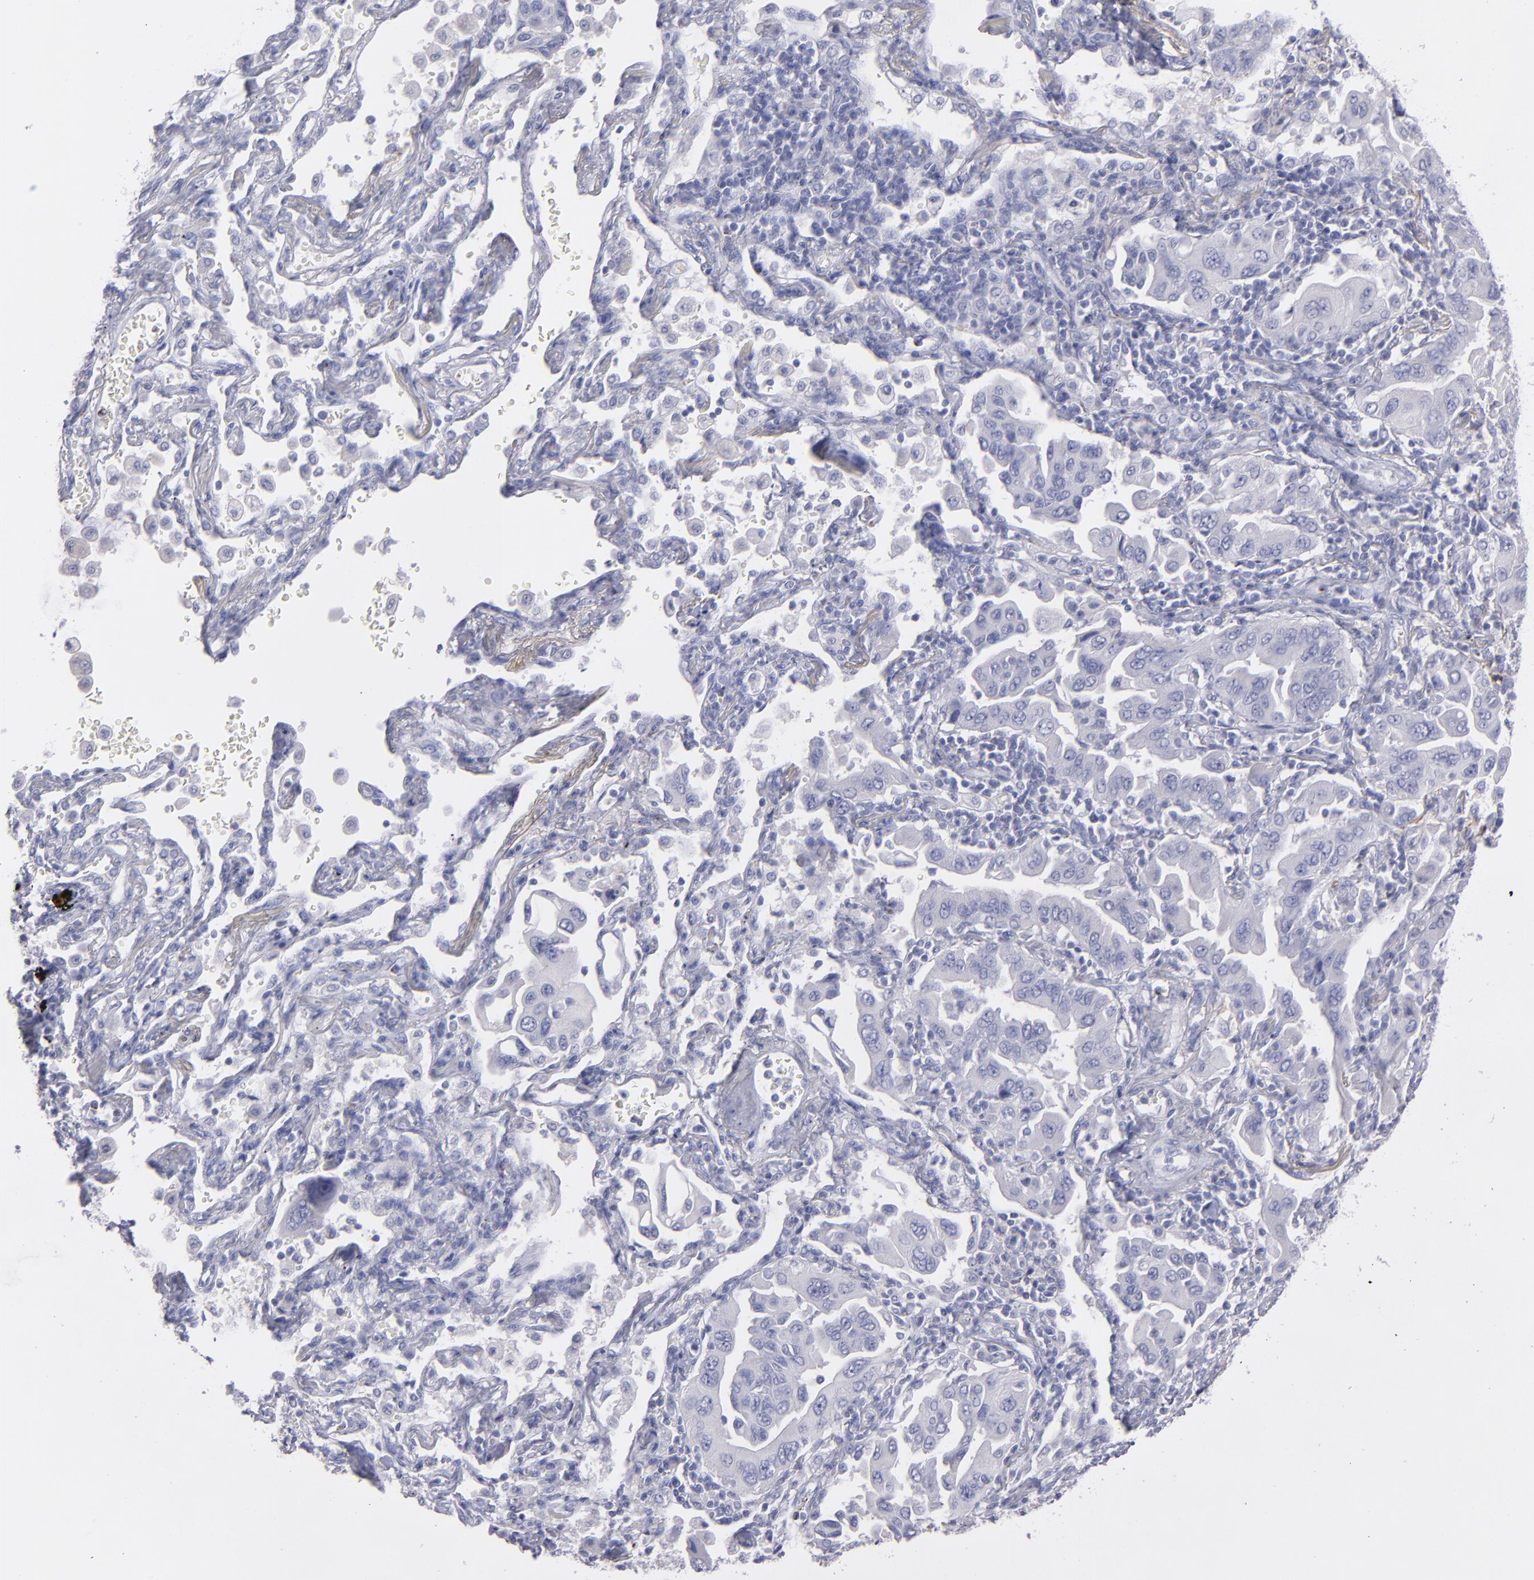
{"staining": {"intensity": "negative", "quantity": "none", "location": "none"}, "tissue": "lung cancer", "cell_type": "Tumor cells", "image_type": "cancer", "snomed": [{"axis": "morphology", "description": "Adenocarcinoma, NOS"}, {"axis": "topography", "description": "Lung"}], "caption": "This is an immunohistochemistry (IHC) image of lung cancer. There is no positivity in tumor cells.", "gene": "SNAP25", "patient": {"sex": "female", "age": 65}}